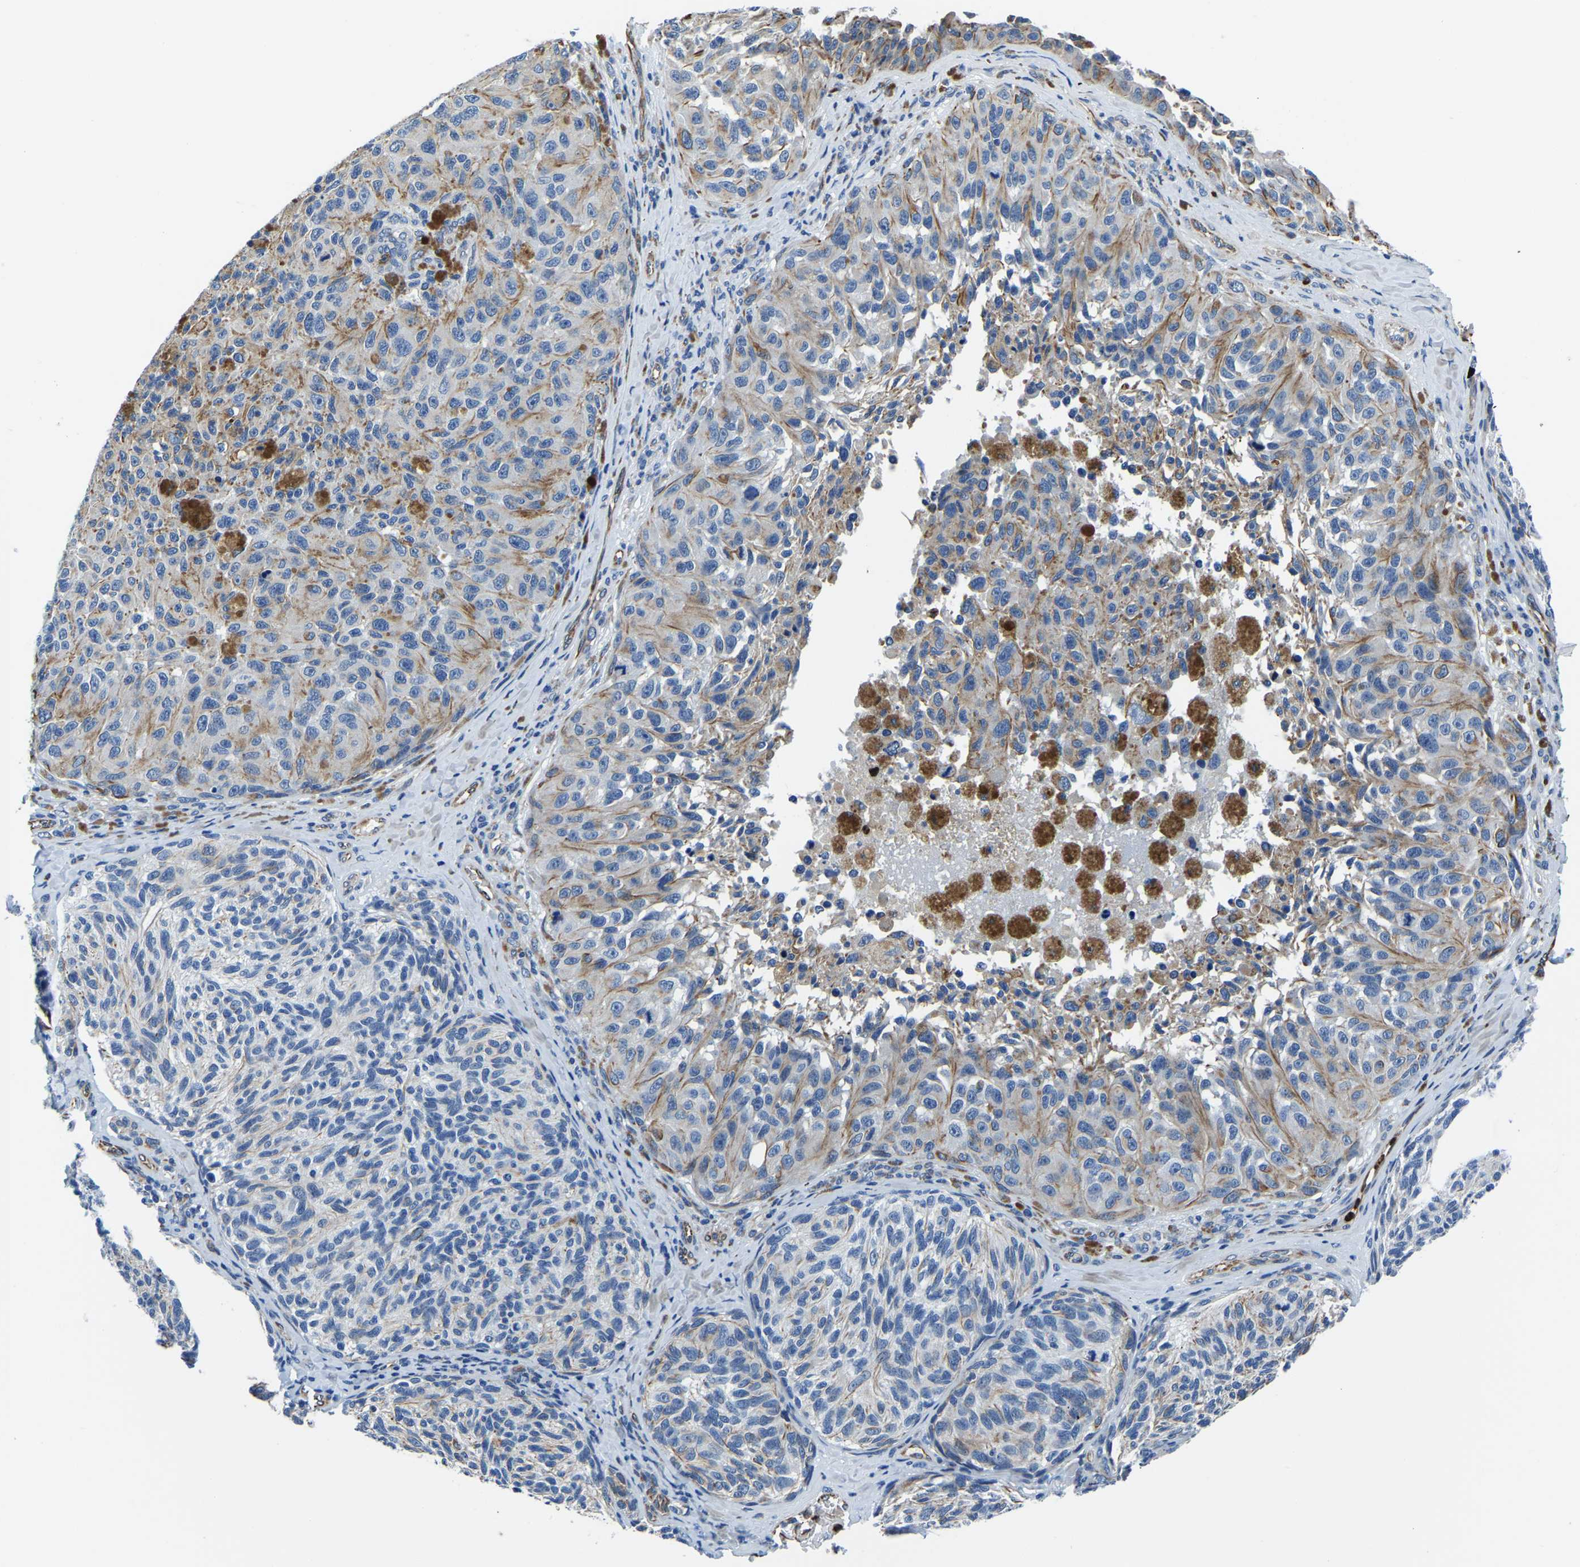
{"staining": {"intensity": "negative", "quantity": "none", "location": "none"}, "tissue": "melanoma", "cell_type": "Tumor cells", "image_type": "cancer", "snomed": [{"axis": "morphology", "description": "Malignant melanoma, NOS"}, {"axis": "topography", "description": "Skin"}], "caption": "A high-resolution histopathology image shows IHC staining of melanoma, which shows no significant staining in tumor cells.", "gene": "MS4A3", "patient": {"sex": "female", "age": 73}}